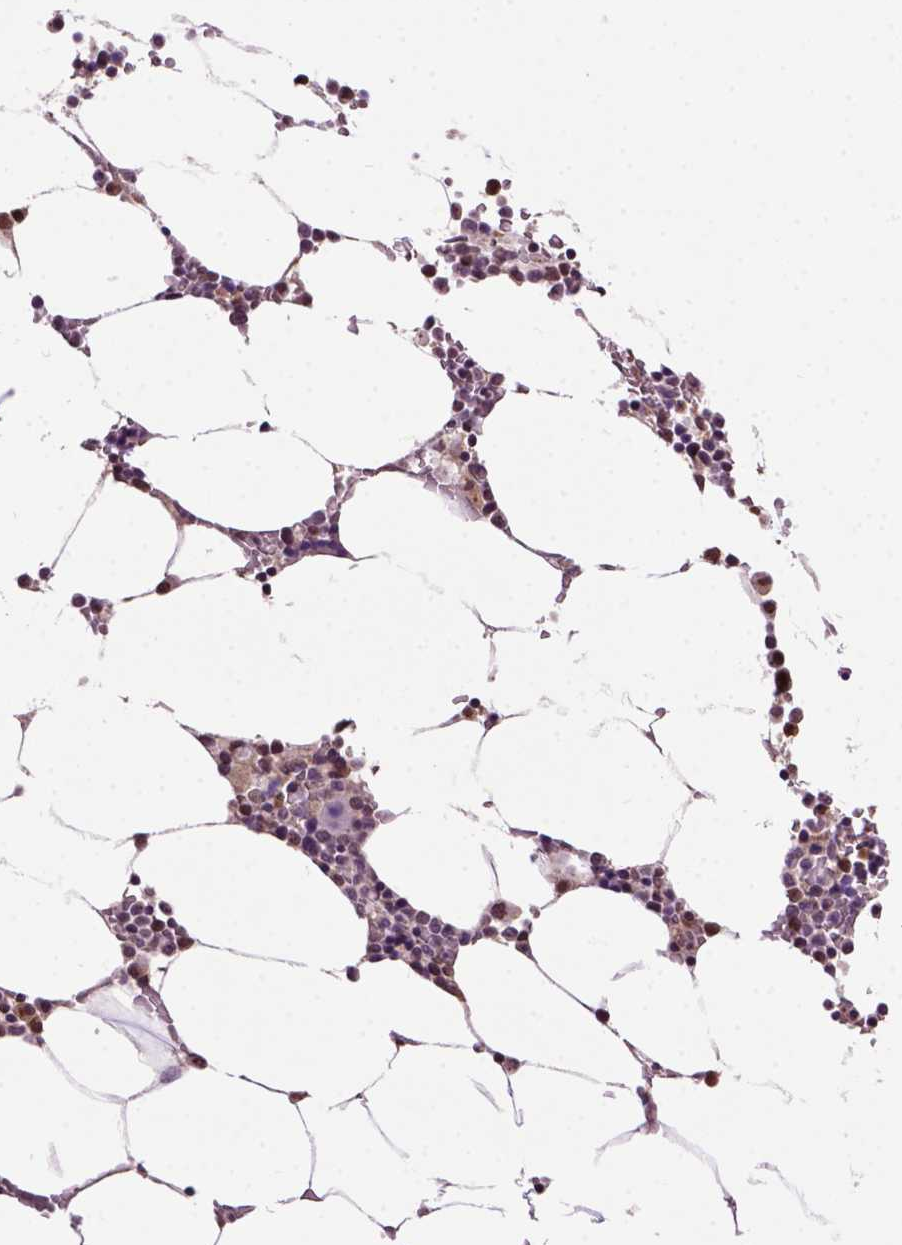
{"staining": {"intensity": "moderate", "quantity": "<25%", "location": "cytoplasmic/membranous"}, "tissue": "bone marrow", "cell_type": "Hematopoietic cells", "image_type": "normal", "snomed": [{"axis": "morphology", "description": "Normal tissue, NOS"}, {"axis": "topography", "description": "Bone marrow"}], "caption": "Immunohistochemical staining of unremarkable human bone marrow demonstrates low levels of moderate cytoplasmic/membranous staining in approximately <25% of hematopoietic cells. (Brightfield microscopy of DAB IHC at high magnification).", "gene": "WDR17", "patient": {"sex": "female", "age": 52}}